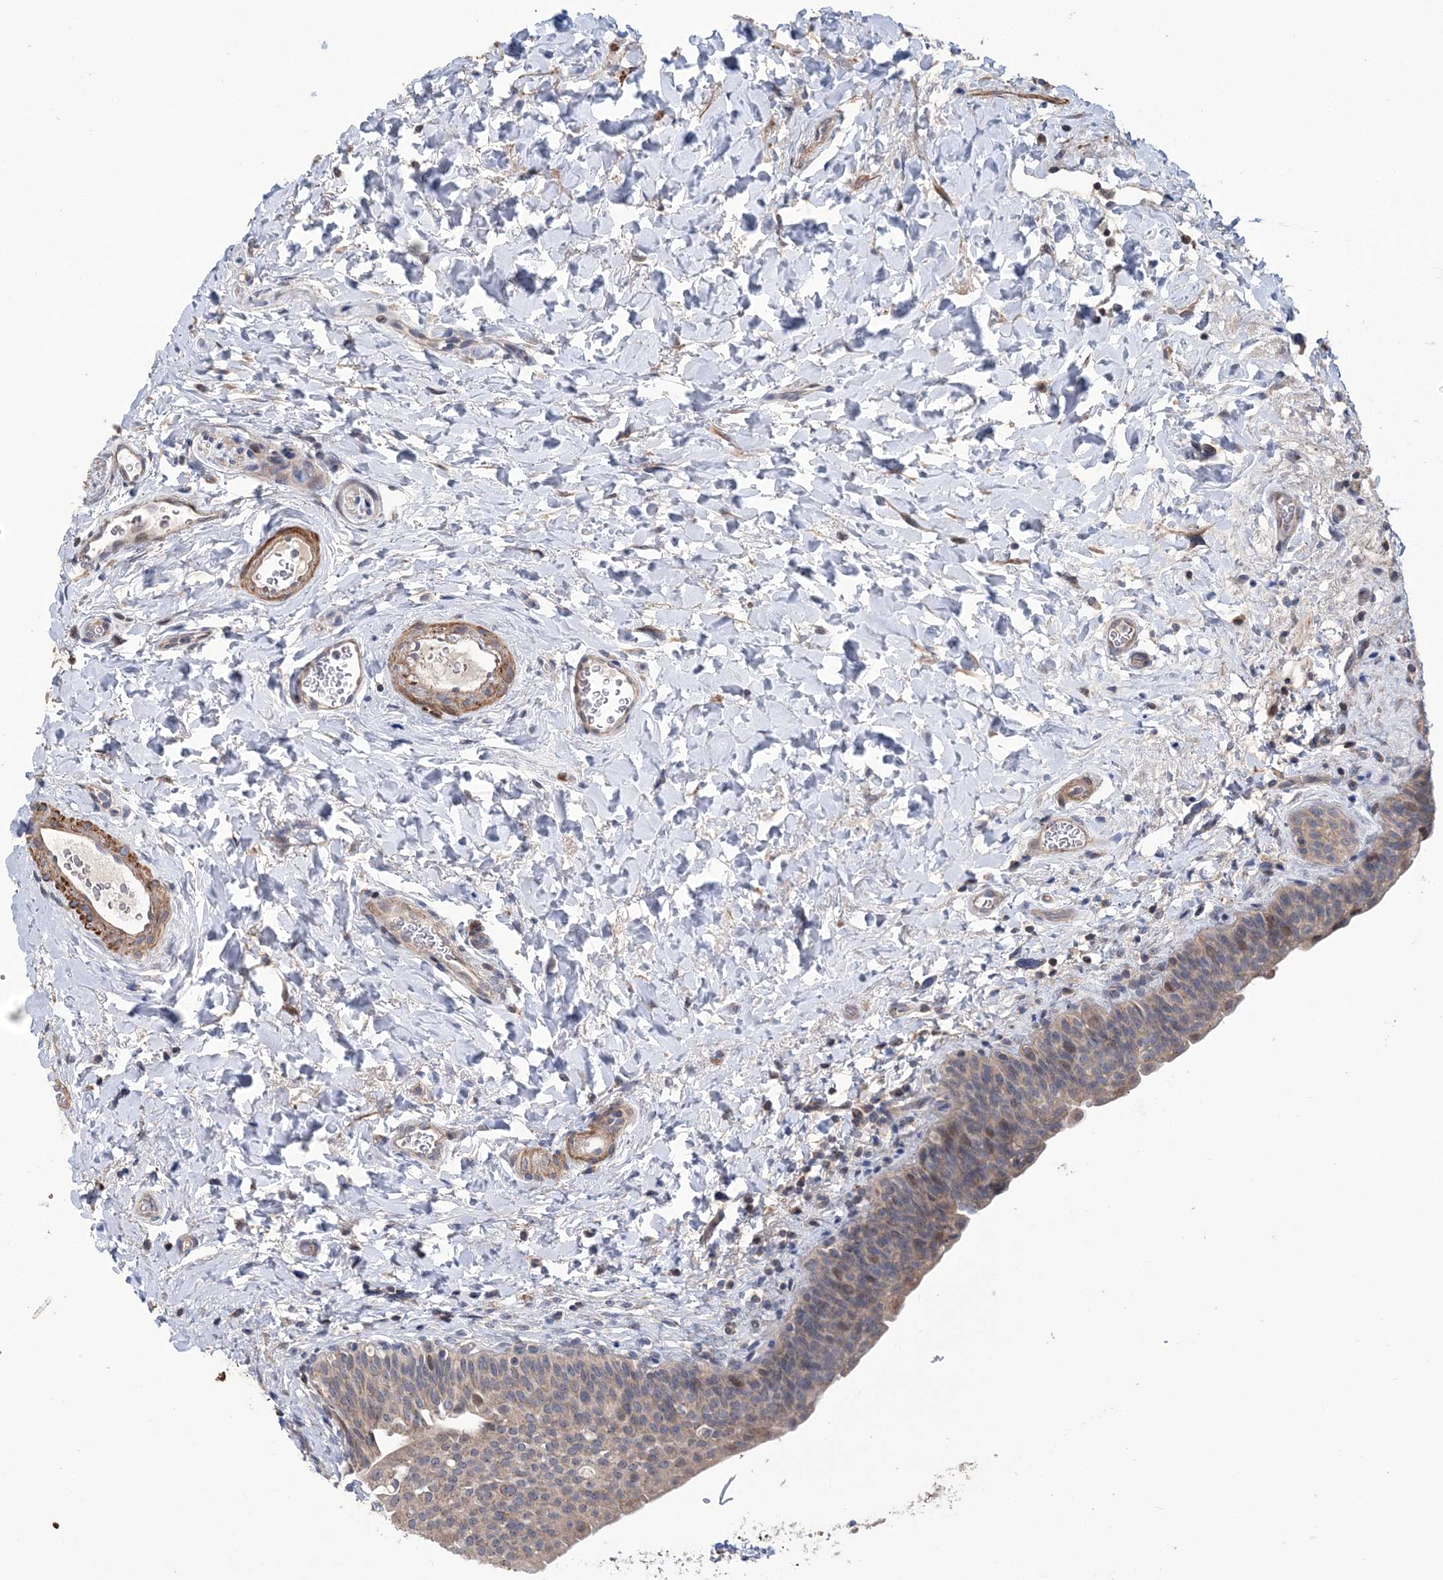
{"staining": {"intensity": "weak", "quantity": "25%-75%", "location": "cytoplasmic/membranous"}, "tissue": "urinary bladder", "cell_type": "Urothelial cells", "image_type": "normal", "snomed": [{"axis": "morphology", "description": "Normal tissue, NOS"}, {"axis": "topography", "description": "Urinary bladder"}], "caption": "DAB immunohistochemical staining of unremarkable human urinary bladder displays weak cytoplasmic/membranous protein positivity in approximately 25%-75% of urothelial cells. (DAB IHC, brown staining for protein, blue staining for nuclei).", "gene": "PPP2R2B", "patient": {"sex": "male", "age": 83}}